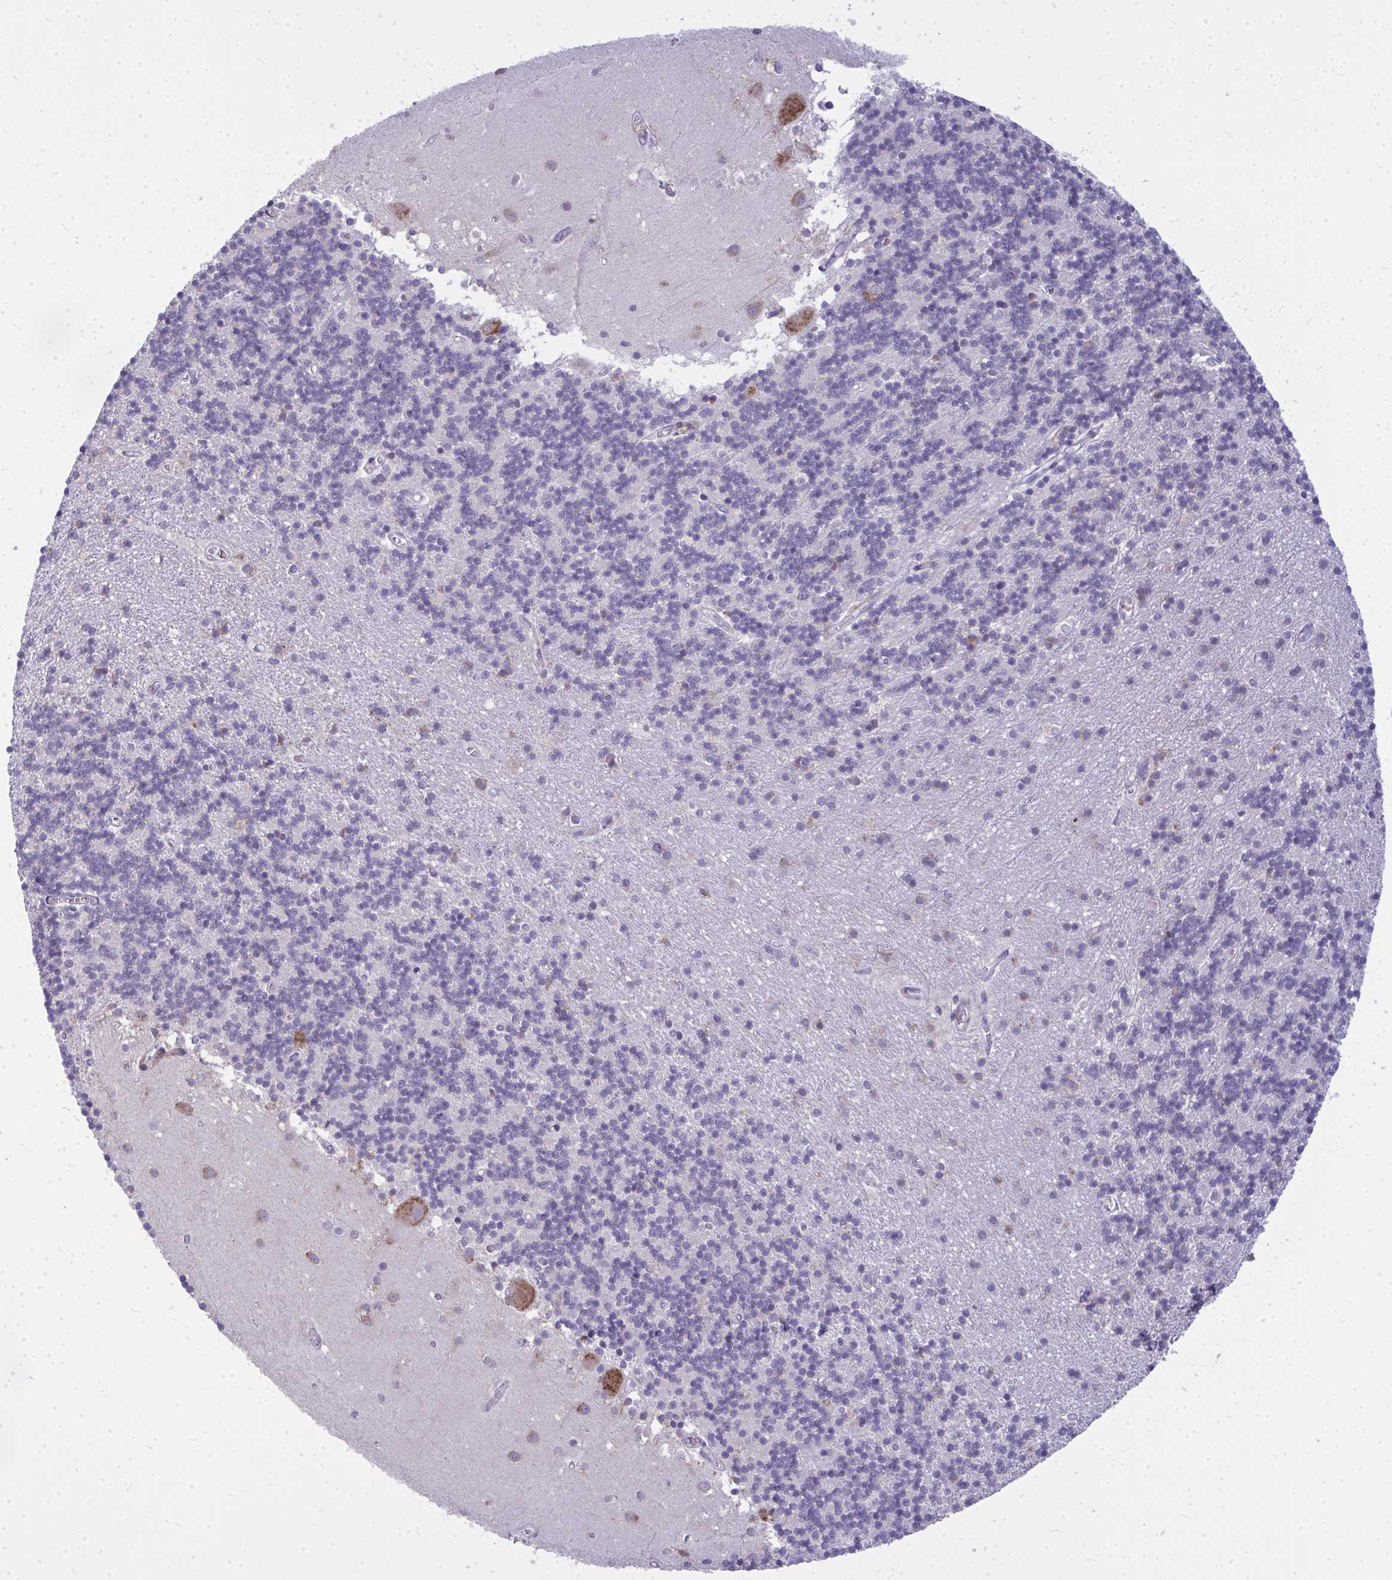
{"staining": {"intensity": "negative", "quantity": "none", "location": "none"}, "tissue": "cerebellum", "cell_type": "Cells in granular layer", "image_type": "normal", "snomed": [{"axis": "morphology", "description": "Normal tissue, NOS"}, {"axis": "topography", "description": "Cerebellum"}], "caption": "This is an immunohistochemistry (IHC) micrograph of benign cerebellum. There is no staining in cells in granular layer.", "gene": "GFPT2", "patient": {"sex": "male", "age": 54}}